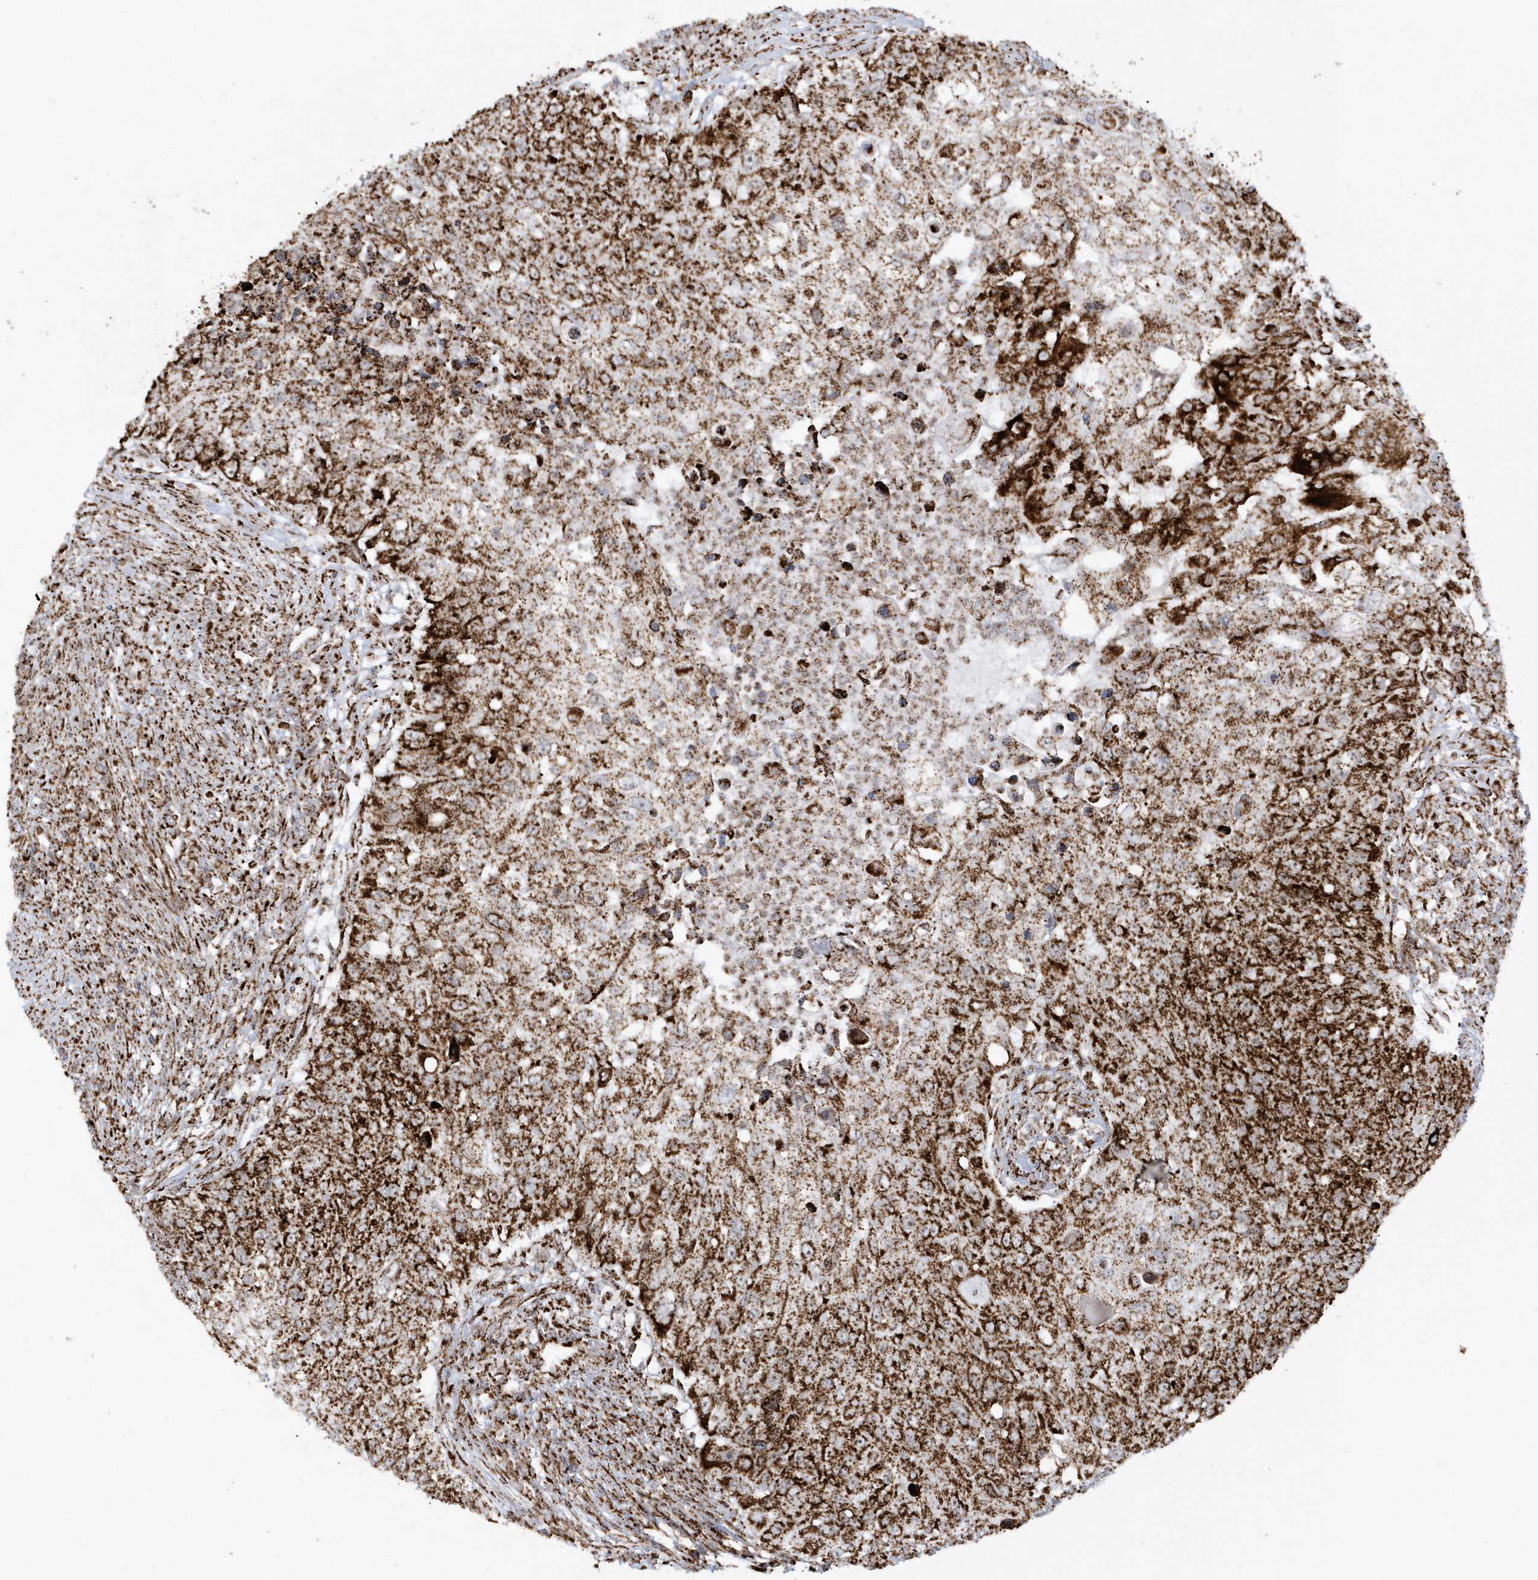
{"staining": {"intensity": "strong", "quantity": ">75%", "location": "cytoplasmic/membranous"}, "tissue": "urothelial cancer", "cell_type": "Tumor cells", "image_type": "cancer", "snomed": [{"axis": "morphology", "description": "Urothelial carcinoma, High grade"}, {"axis": "topography", "description": "Urinary bladder"}], "caption": "Tumor cells demonstrate strong cytoplasmic/membranous positivity in approximately >75% of cells in urothelial carcinoma (high-grade).", "gene": "CRY2", "patient": {"sex": "female", "age": 60}}